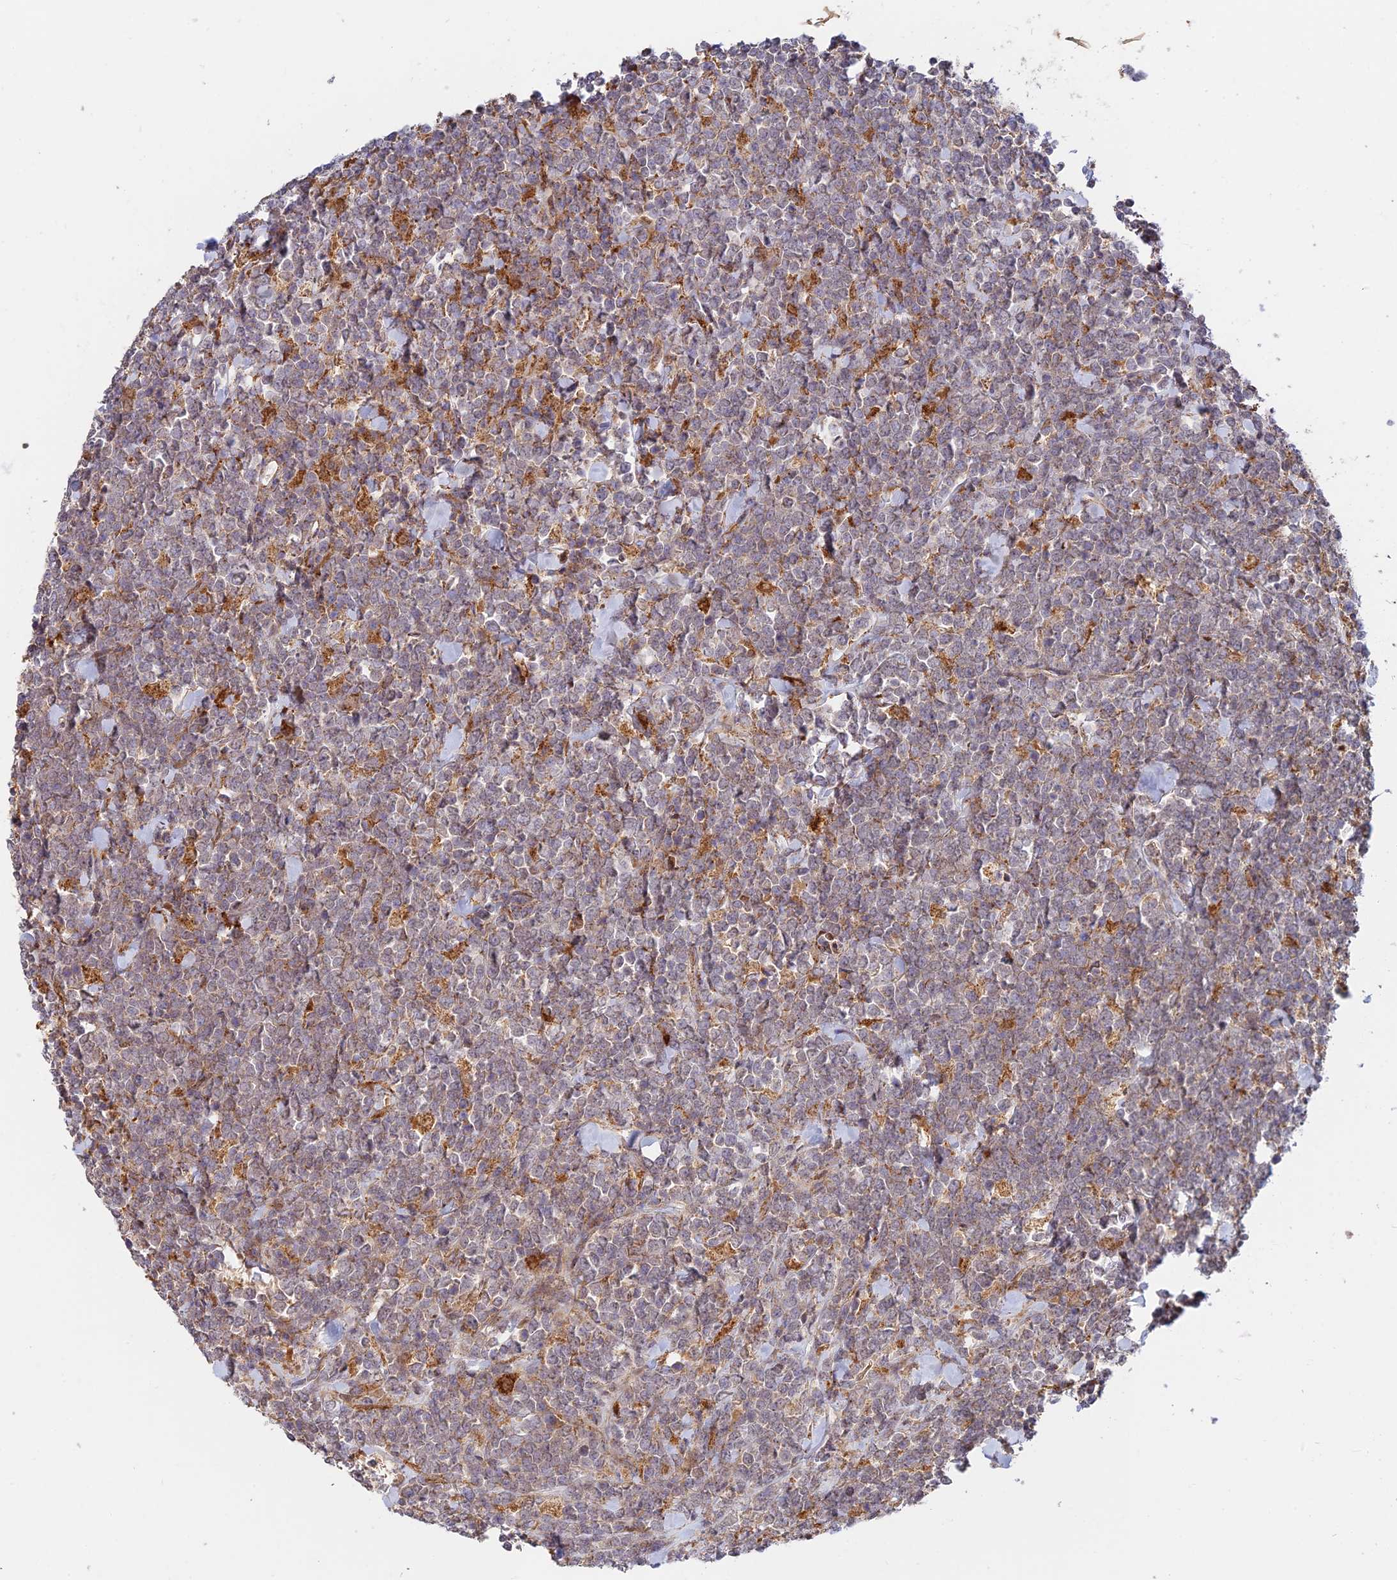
{"staining": {"intensity": "weak", "quantity": "25%-75%", "location": "cytoplasmic/membranous"}, "tissue": "lymphoma", "cell_type": "Tumor cells", "image_type": "cancer", "snomed": [{"axis": "morphology", "description": "Malignant lymphoma, non-Hodgkin's type, High grade"}, {"axis": "topography", "description": "Small intestine"}], "caption": "A histopathology image of human lymphoma stained for a protein reveals weak cytoplasmic/membranous brown staining in tumor cells.", "gene": "FUOM", "patient": {"sex": "male", "age": 8}}